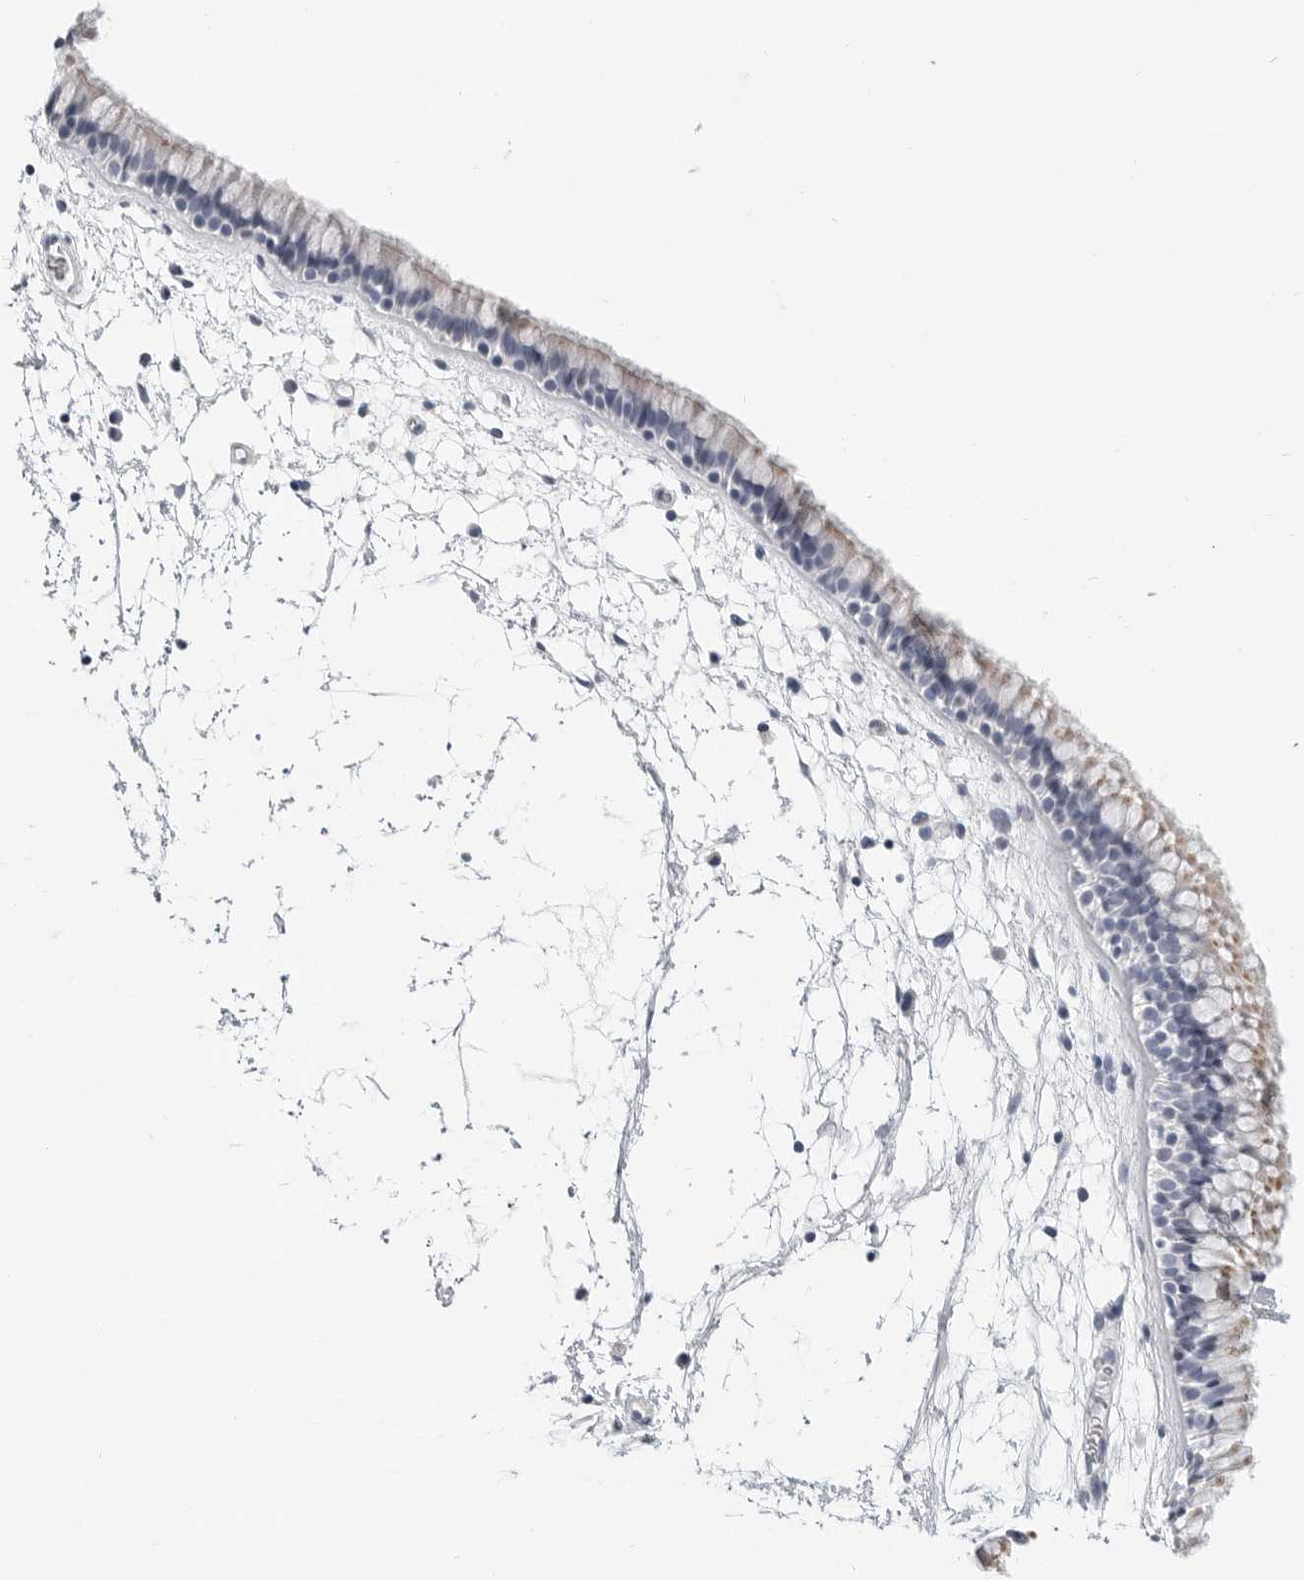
{"staining": {"intensity": "weak", "quantity": "25%-75%", "location": "cytoplasmic/membranous"}, "tissue": "nasopharynx", "cell_type": "Respiratory epithelial cells", "image_type": "normal", "snomed": [{"axis": "morphology", "description": "Normal tissue, NOS"}, {"axis": "morphology", "description": "Inflammation, NOS"}, {"axis": "topography", "description": "Nasopharynx"}], "caption": "Protein analysis of benign nasopharynx shows weak cytoplasmic/membranous positivity in approximately 25%-75% of respiratory epithelial cells. The protein is shown in brown color, while the nuclei are stained blue.", "gene": "PLN", "patient": {"sex": "male", "age": 48}}